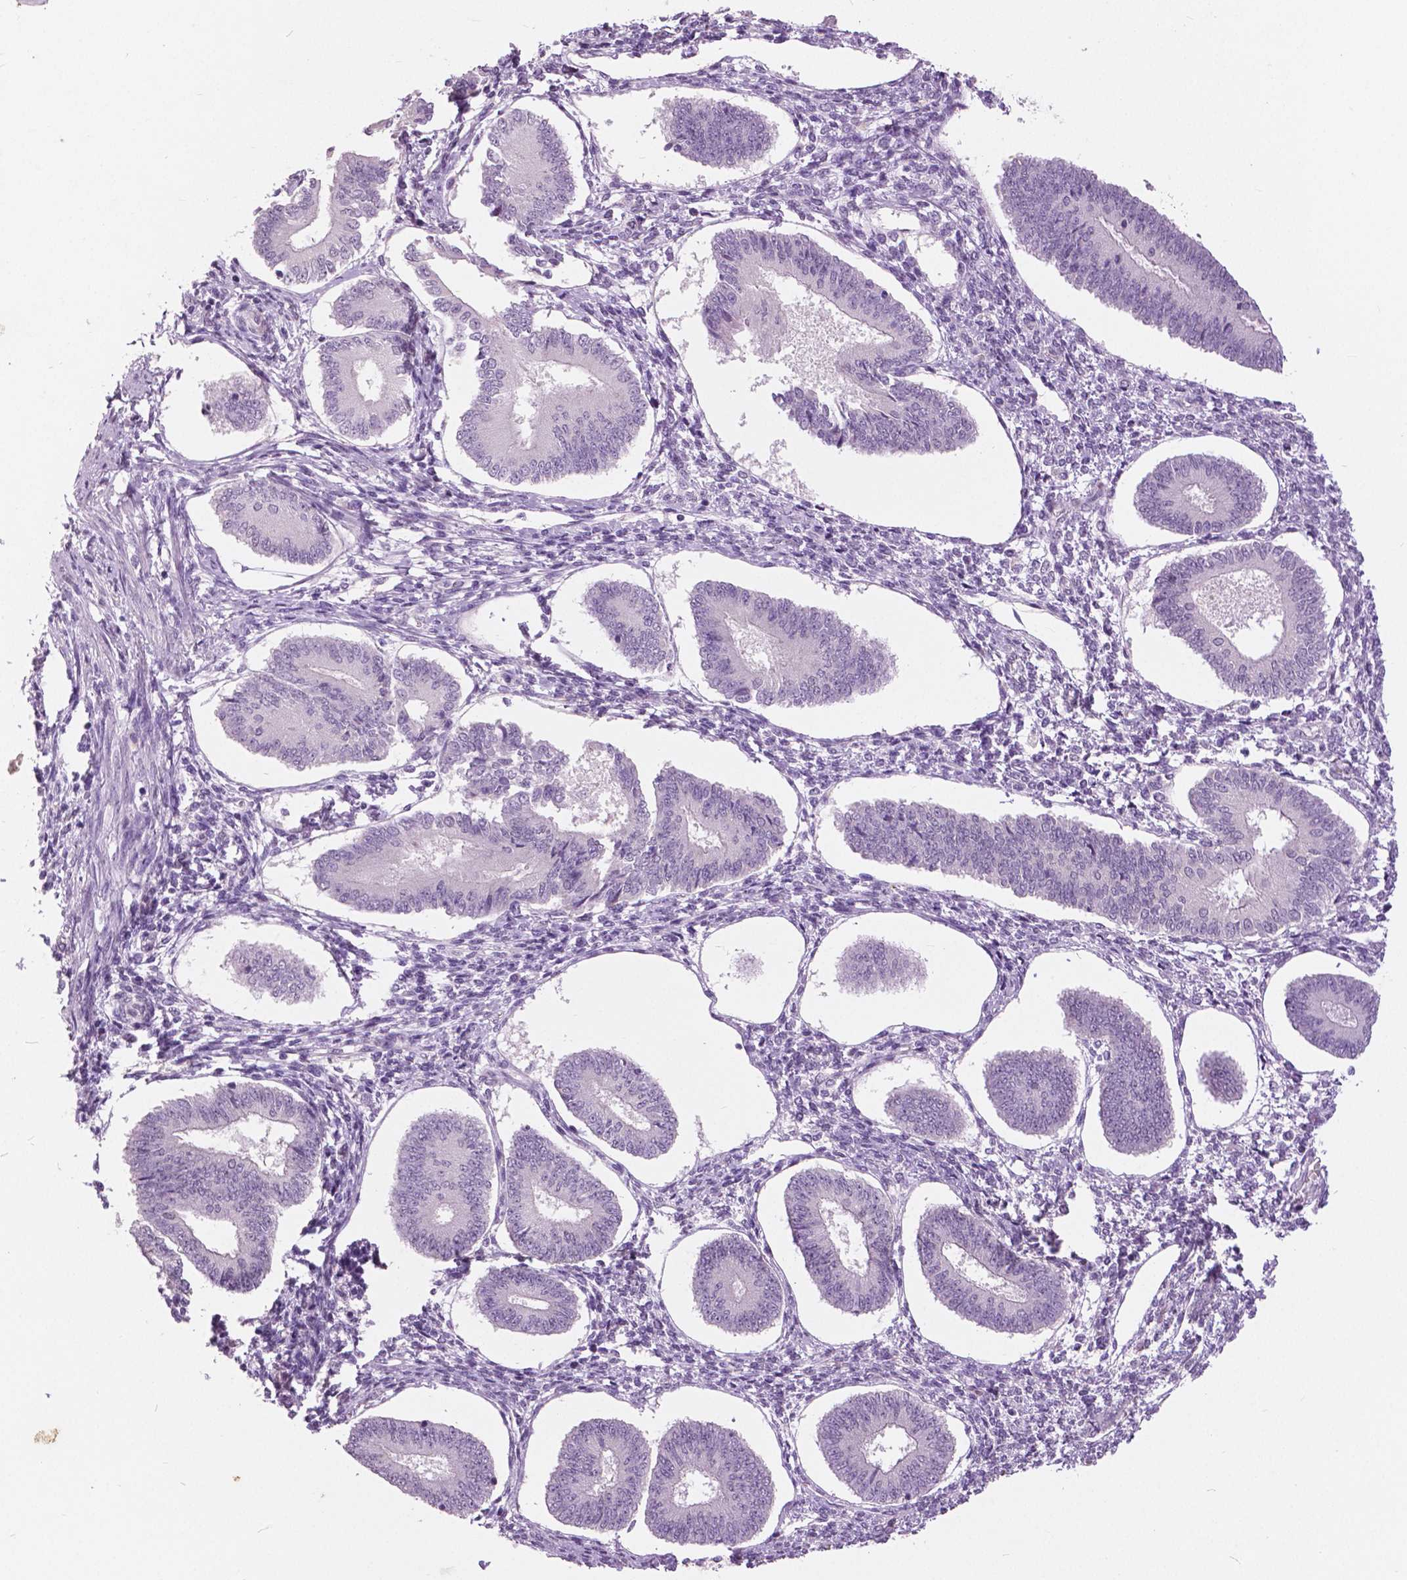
{"staining": {"intensity": "negative", "quantity": "none", "location": "none"}, "tissue": "endometrium", "cell_type": "Cells in endometrial stroma", "image_type": "normal", "snomed": [{"axis": "morphology", "description": "Normal tissue, NOS"}, {"axis": "topography", "description": "Endometrium"}], "caption": "Immunohistochemistry (IHC) of benign endometrium reveals no expression in cells in endometrial stroma.", "gene": "GRIN2A", "patient": {"sex": "female", "age": 42}}